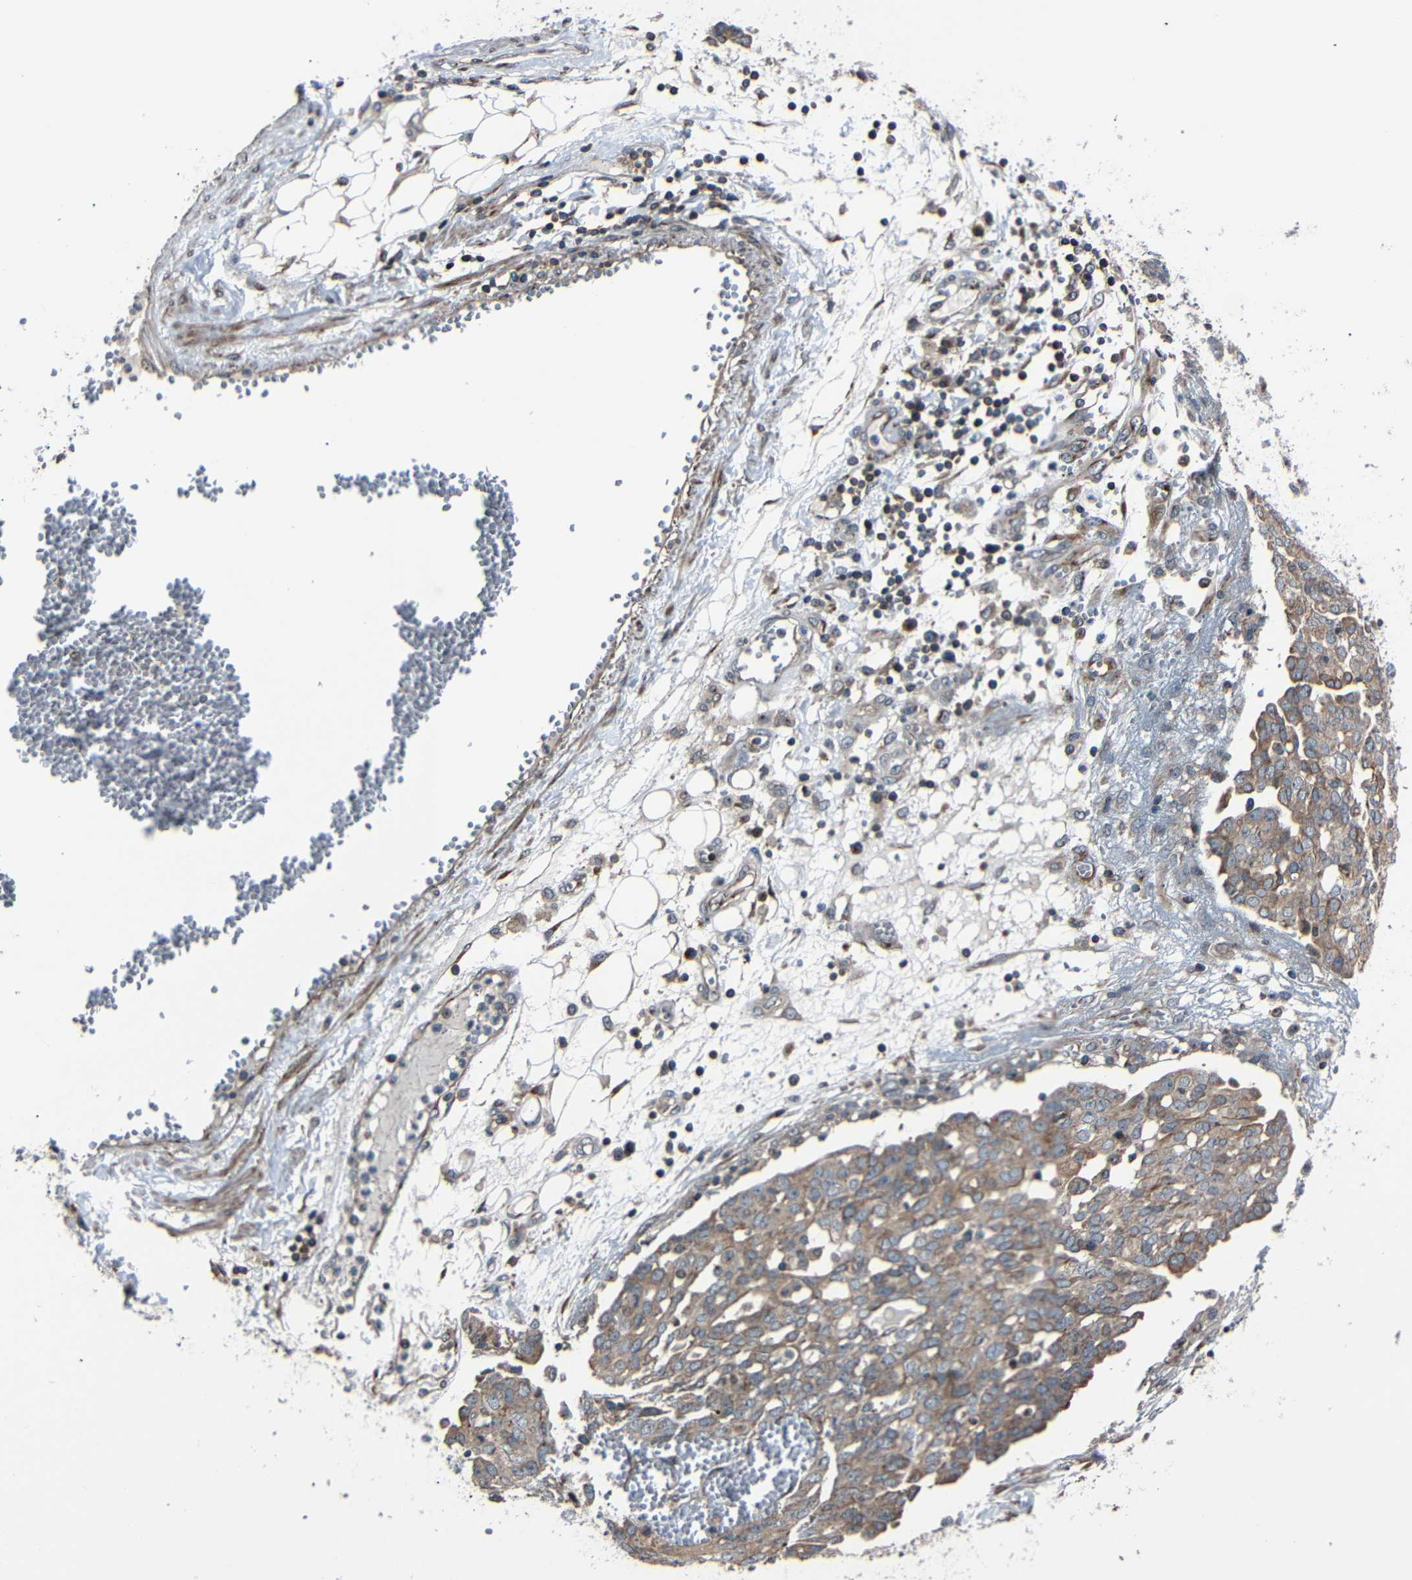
{"staining": {"intensity": "weak", "quantity": ">75%", "location": "cytoplasmic/membranous"}, "tissue": "ovarian cancer", "cell_type": "Tumor cells", "image_type": "cancer", "snomed": [{"axis": "morphology", "description": "Cystadenocarcinoma, serous, NOS"}, {"axis": "topography", "description": "Soft tissue"}, {"axis": "topography", "description": "Ovary"}], "caption": "Immunohistochemistry (IHC) (DAB) staining of human ovarian serous cystadenocarcinoma displays weak cytoplasmic/membranous protein staining in approximately >75% of tumor cells.", "gene": "AKAP9", "patient": {"sex": "female", "age": 57}}